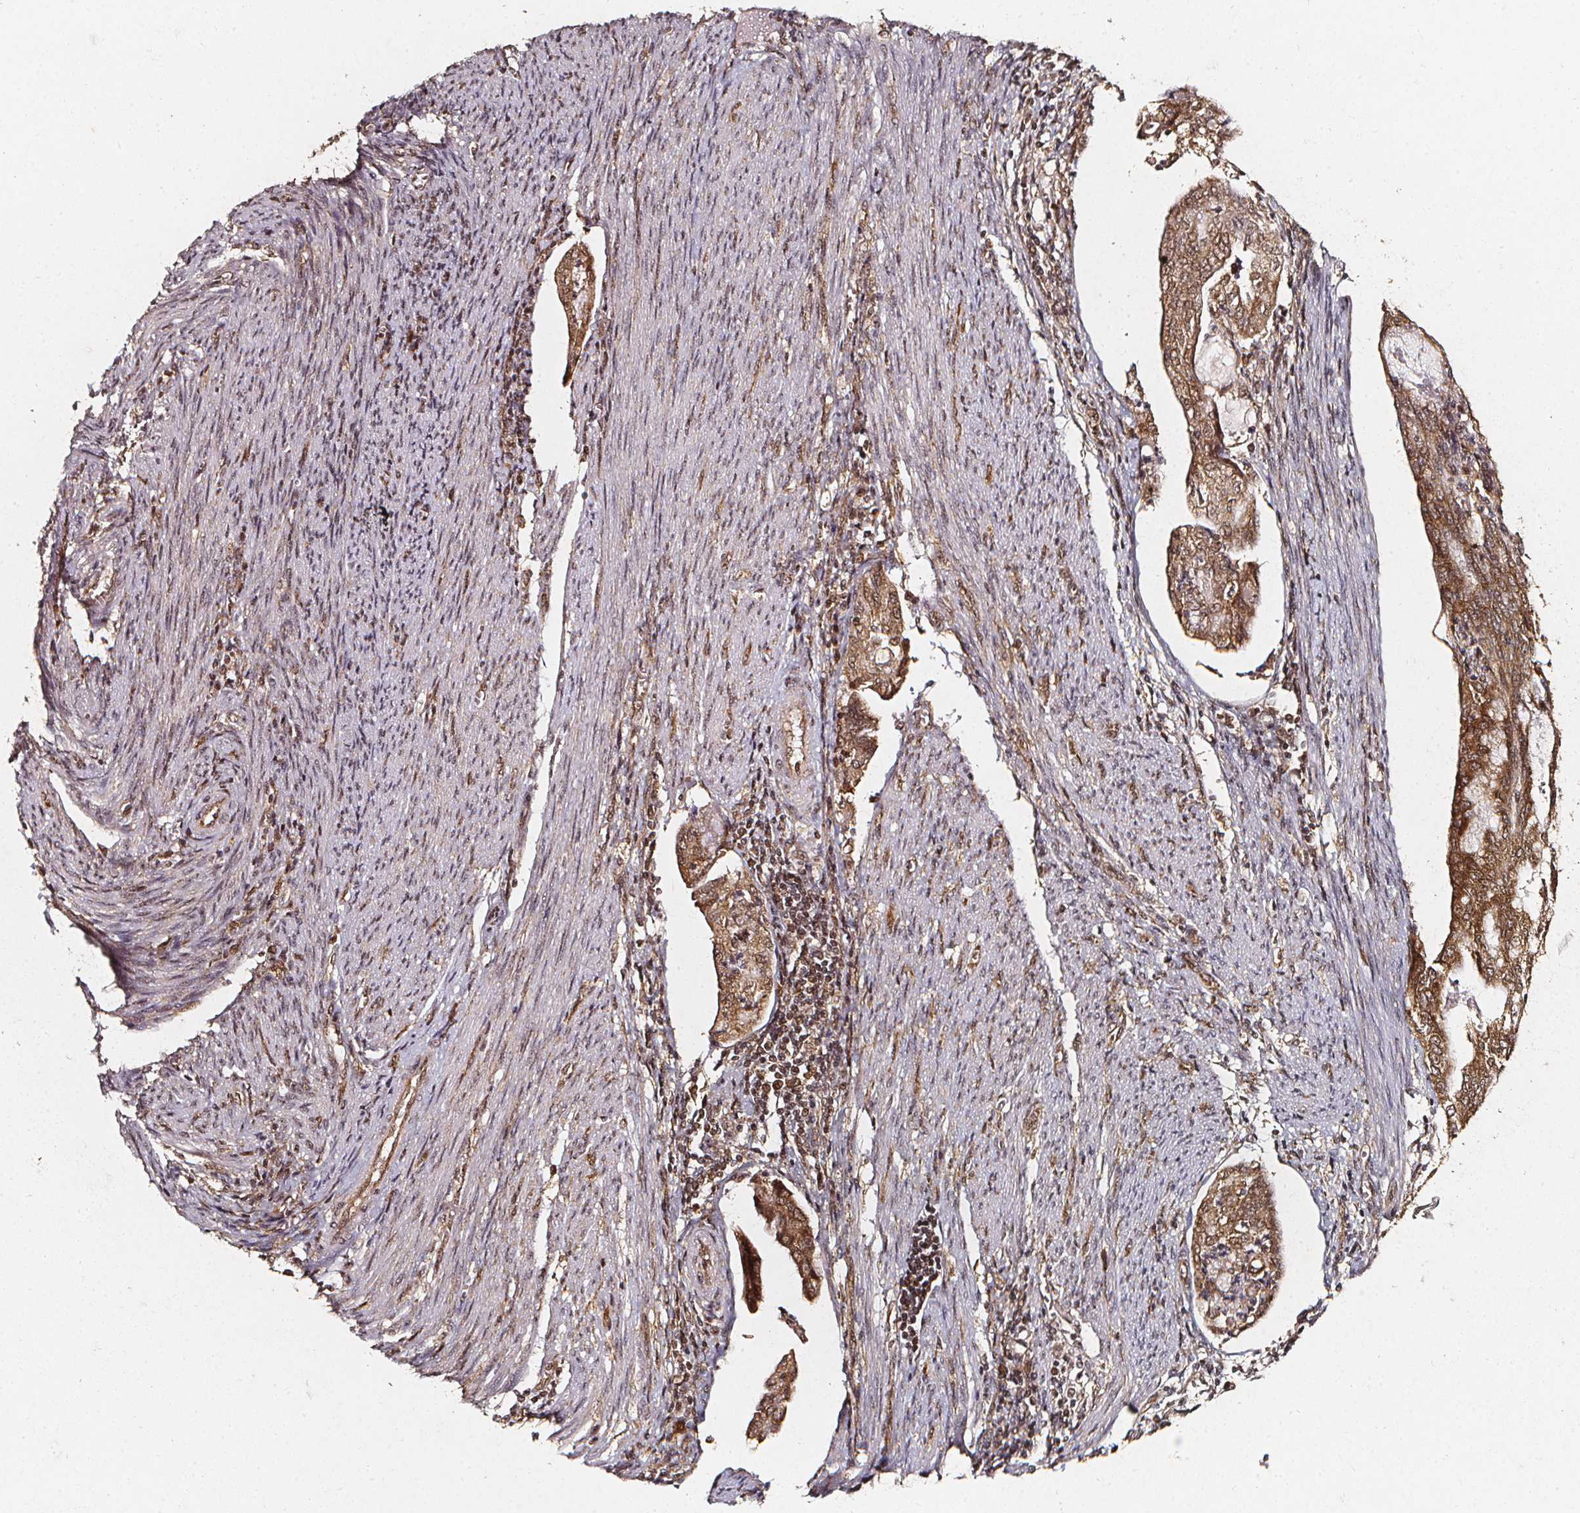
{"staining": {"intensity": "moderate", "quantity": ">75%", "location": "cytoplasmic/membranous,nuclear"}, "tissue": "endometrial cancer", "cell_type": "Tumor cells", "image_type": "cancer", "snomed": [{"axis": "morphology", "description": "Adenocarcinoma, NOS"}, {"axis": "topography", "description": "Endometrium"}], "caption": "A medium amount of moderate cytoplasmic/membranous and nuclear expression is appreciated in about >75% of tumor cells in adenocarcinoma (endometrial) tissue.", "gene": "SMN1", "patient": {"sex": "female", "age": 79}}